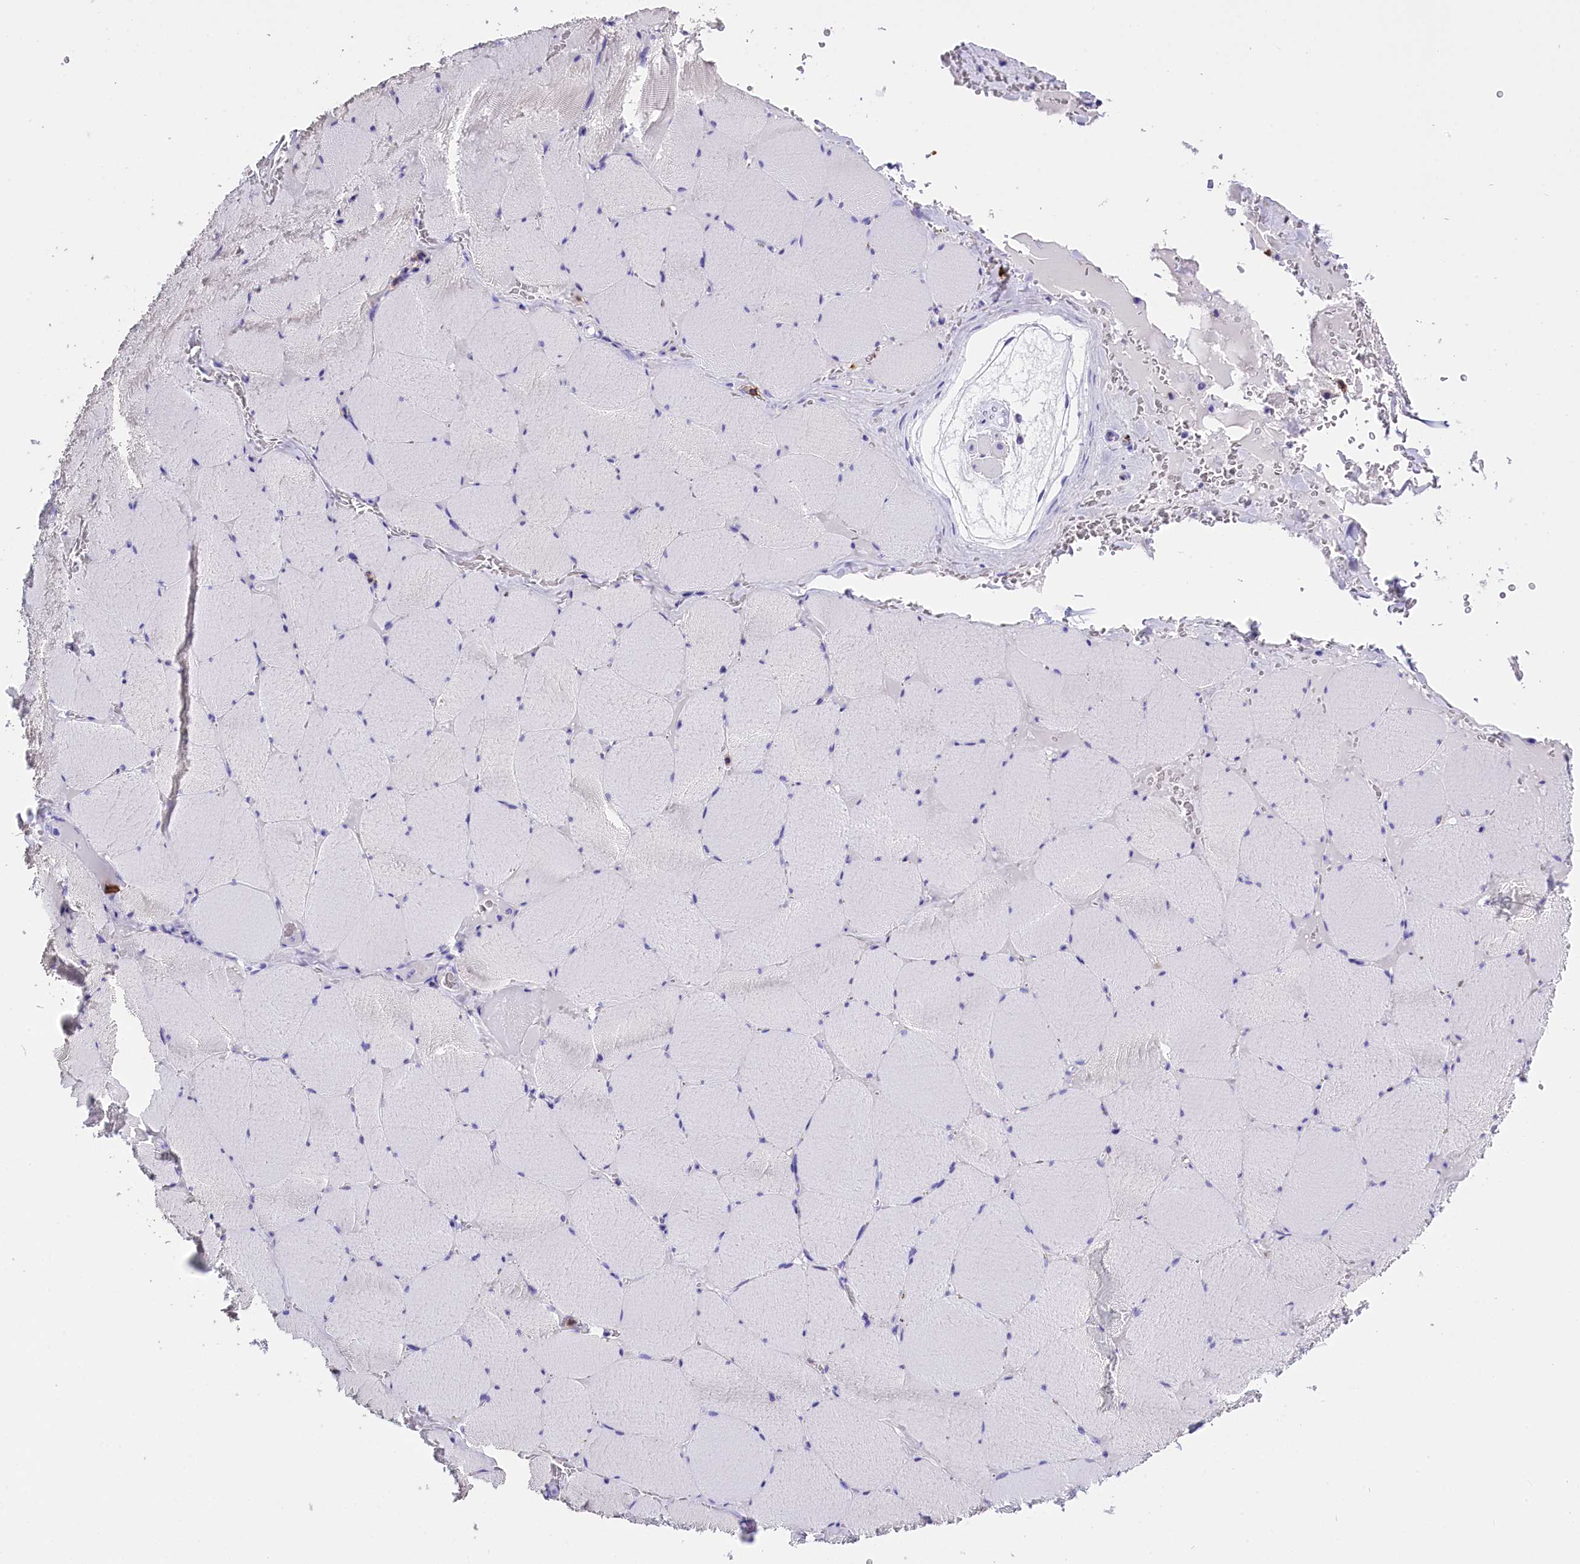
{"staining": {"intensity": "negative", "quantity": "none", "location": "none"}, "tissue": "skeletal muscle", "cell_type": "Myocytes", "image_type": "normal", "snomed": [{"axis": "morphology", "description": "Normal tissue, NOS"}, {"axis": "topography", "description": "Skeletal muscle"}, {"axis": "topography", "description": "Head-Neck"}], "caption": "Immunohistochemical staining of normal skeletal muscle displays no significant positivity in myocytes.", "gene": "CLC", "patient": {"sex": "male", "age": 66}}